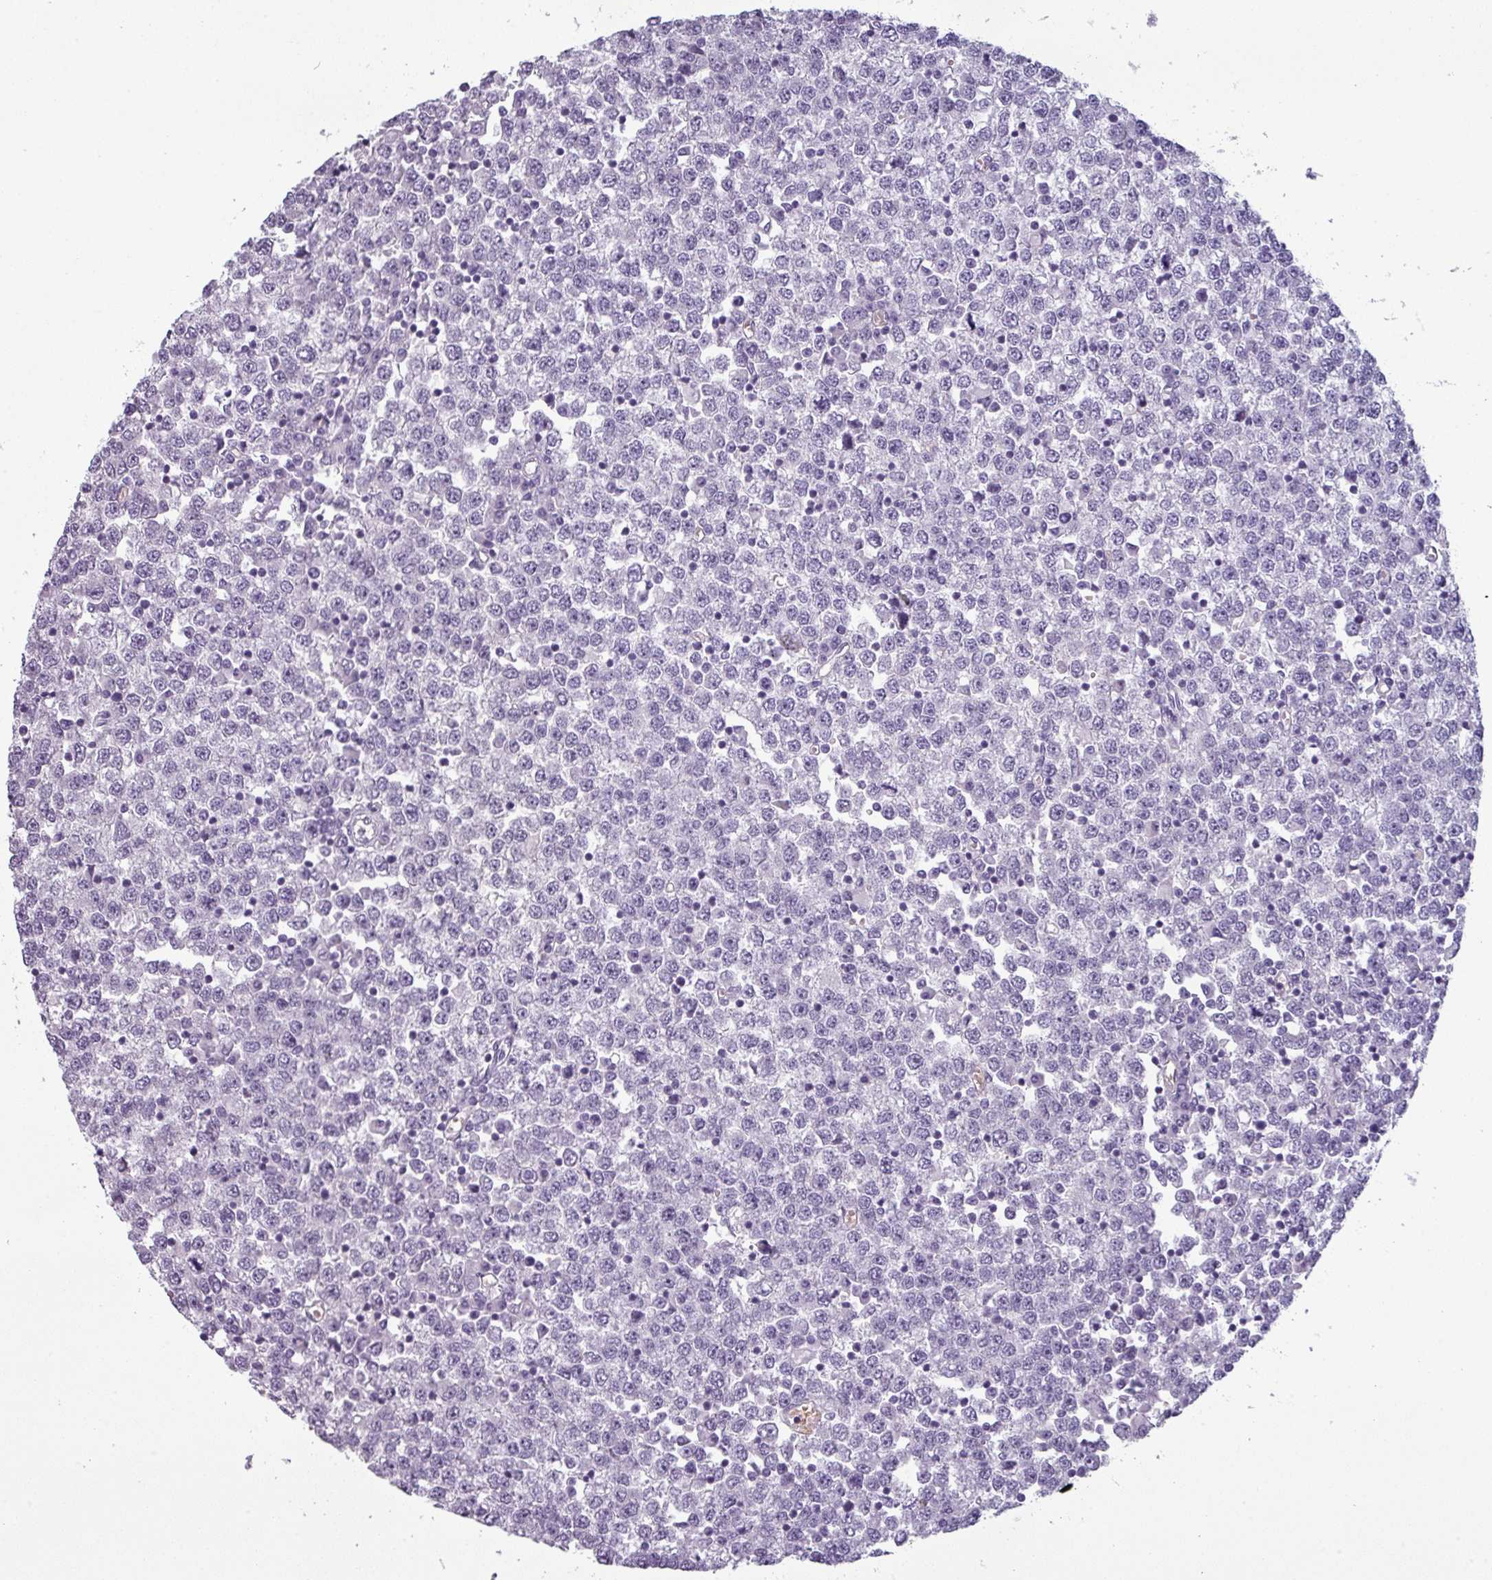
{"staining": {"intensity": "negative", "quantity": "none", "location": "none"}, "tissue": "testis cancer", "cell_type": "Tumor cells", "image_type": "cancer", "snomed": [{"axis": "morphology", "description": "Seminoma, NOS"}, {"axis": "topography", "description": "Testis"}], "caption": "This is an immunohistochemistry (IHC) micrograph of testis seminoma. There is no positivity in tumor cells.", "gene": "AREL1", "patient": {"sex": "male", "age": 65}}